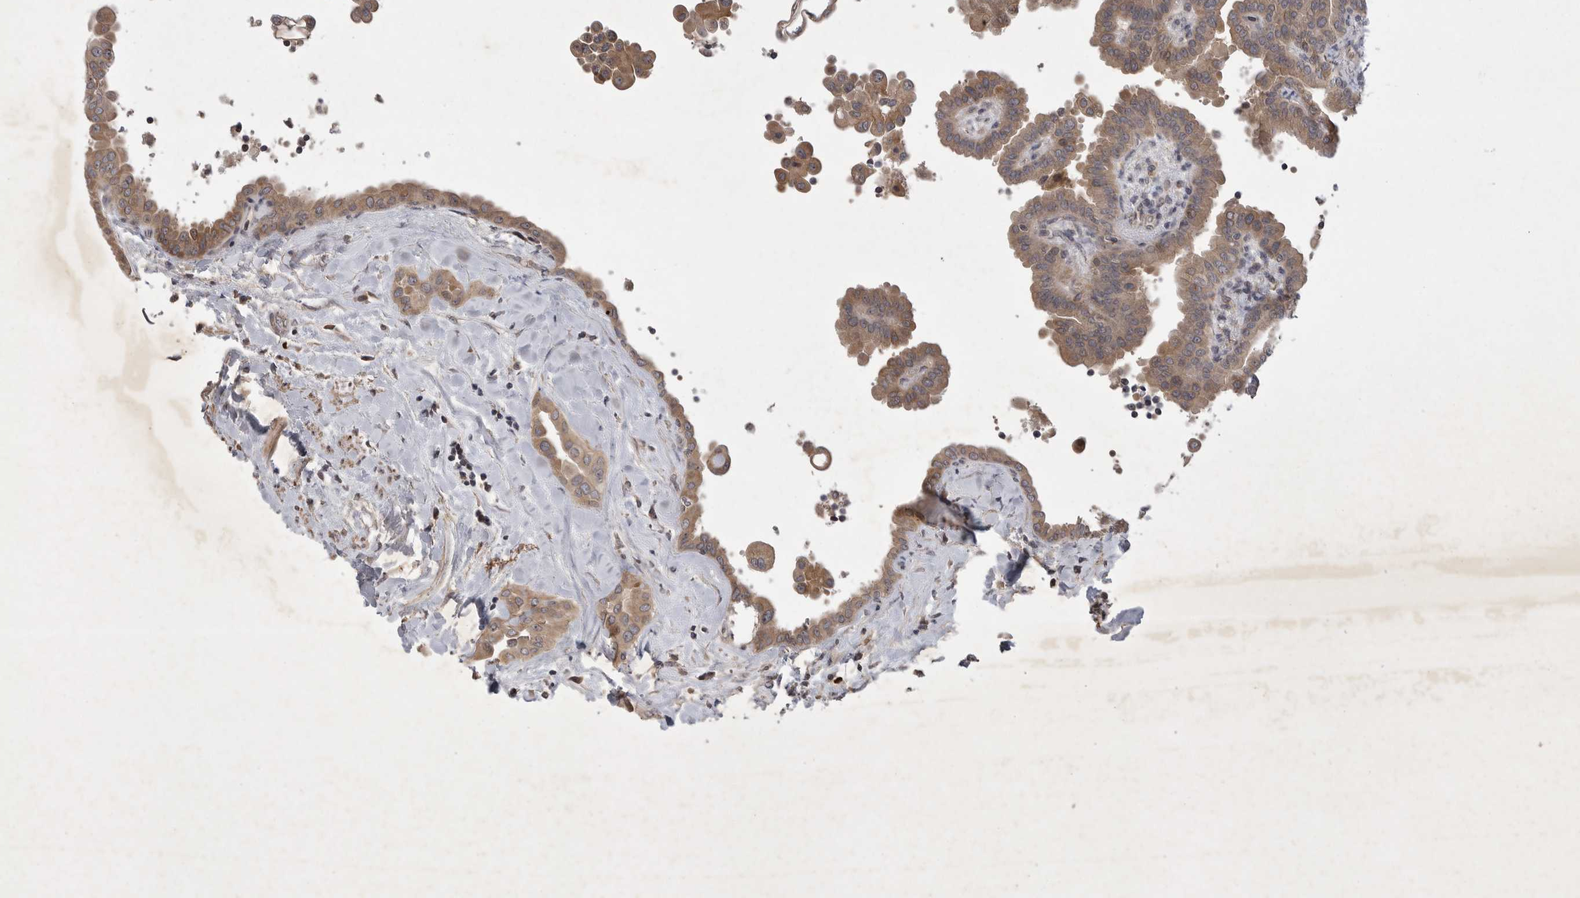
{"staining": {"intensity": "moderate", "quantity": ">75%", "location": "cytoplasmic/membranous"}, "tissue": "thyroid cancer", "cell_type": "Tumor cells", "image_type": "cancer", "snomed": [{"axis": "morphology", "description": "Papillary adenocarcinoma, NOS"}, {"axis": "topography", "description": "Thyroid gland"}], "caption": "Tumor cells demonstrate medium levels of moderate cytoplasmic/membranous expression in approximately >75% of cells in human thyroid cancer.", "gene": "UBE3D", "patient": {"sex": "male", "age": 33}}